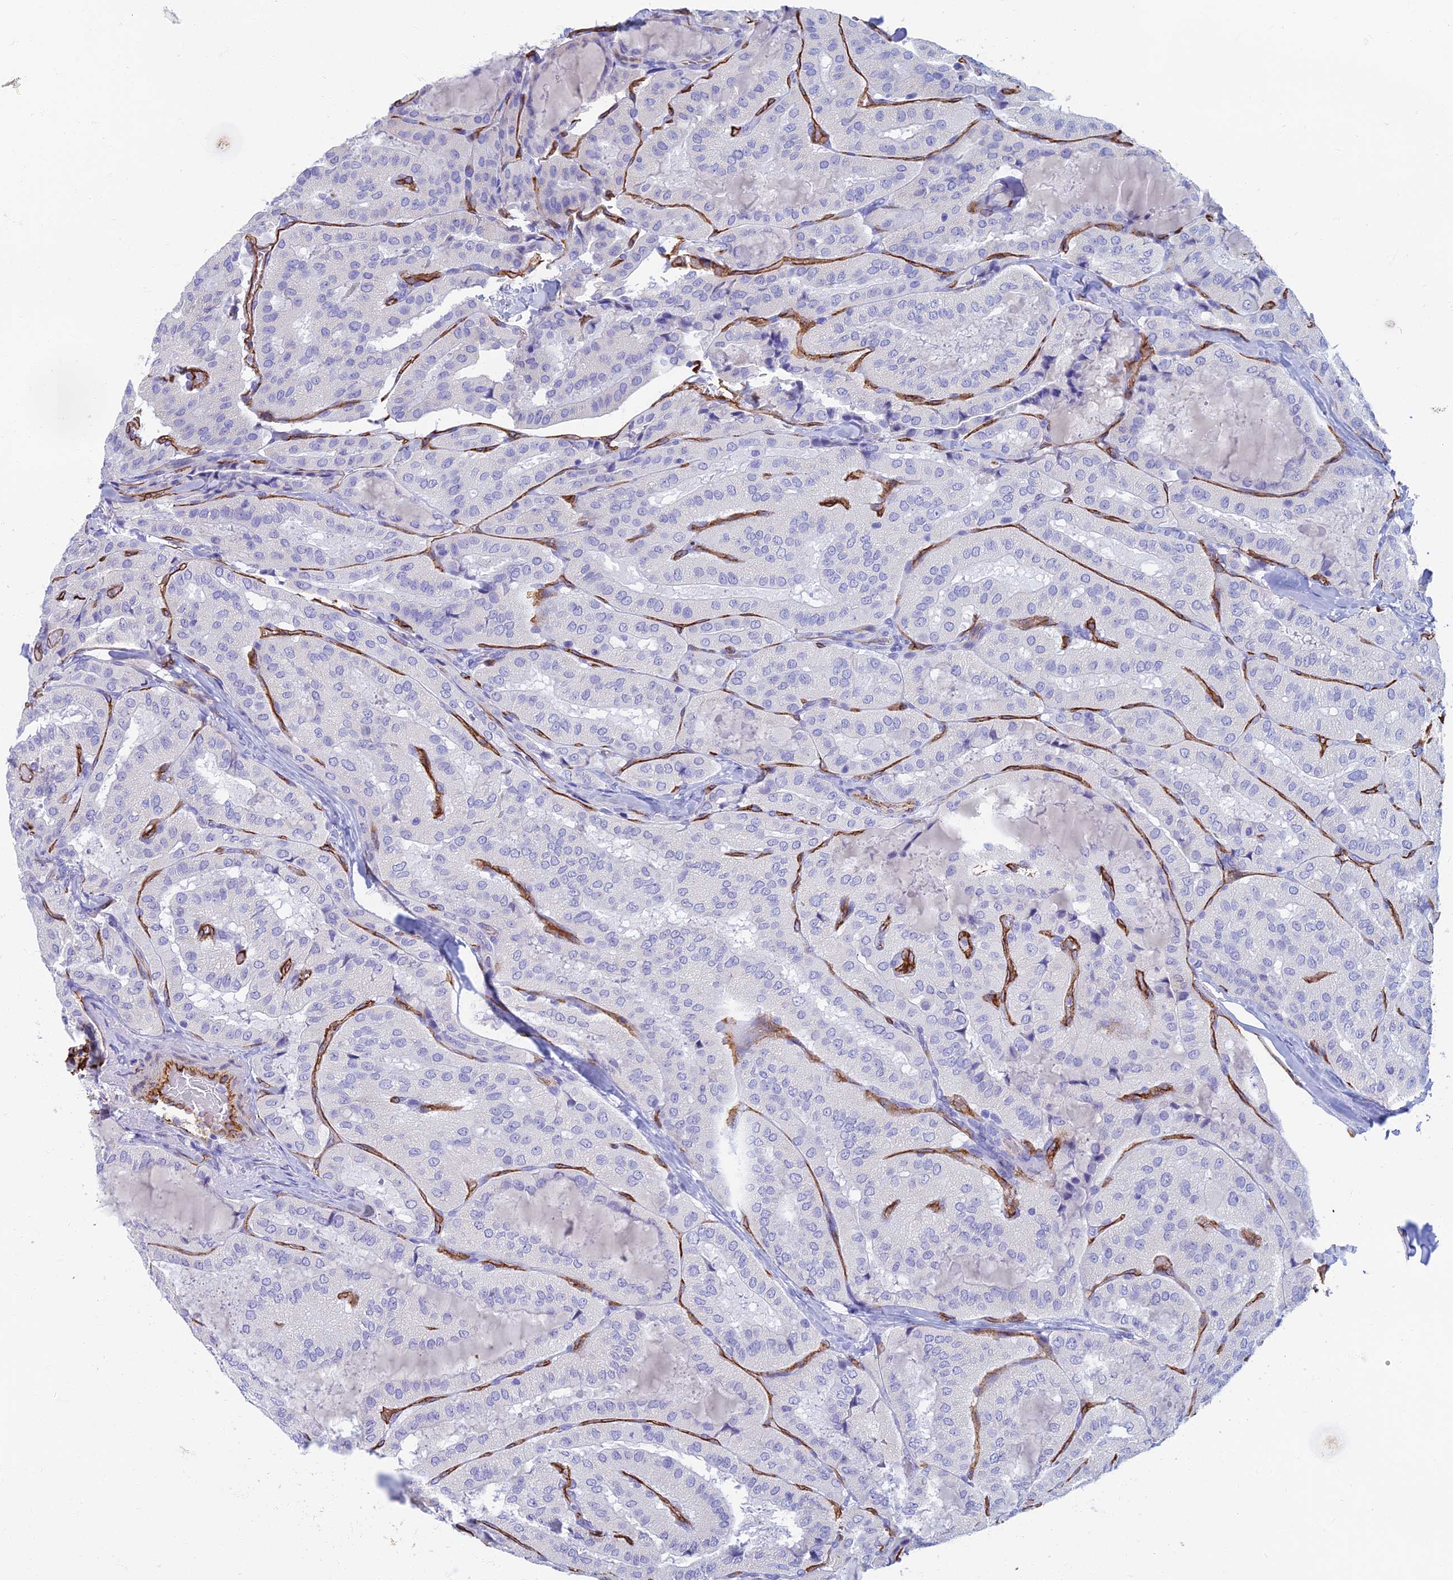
{"staining": {"intensity": "negative", "quantity": "none", "location": "none"}, "tissue": "thyroid cancer", "cell_type": "Tumor cells", "image_type": "cancer", "snomed": [{"axis": "morphology", "description": "Normal tissue, NOS"}, {"axis": "morphology", "description": "Papillary adenocarcinoma, NOS"}, {"axis": "topography", "description": "Thyroid gland"}], "caption": "This is an IHC micrograph of thyroid cancer. There is no expression in tumor cells.", "gene": "ETFRF1", "patient": {"sex": "female", "age": 59}}